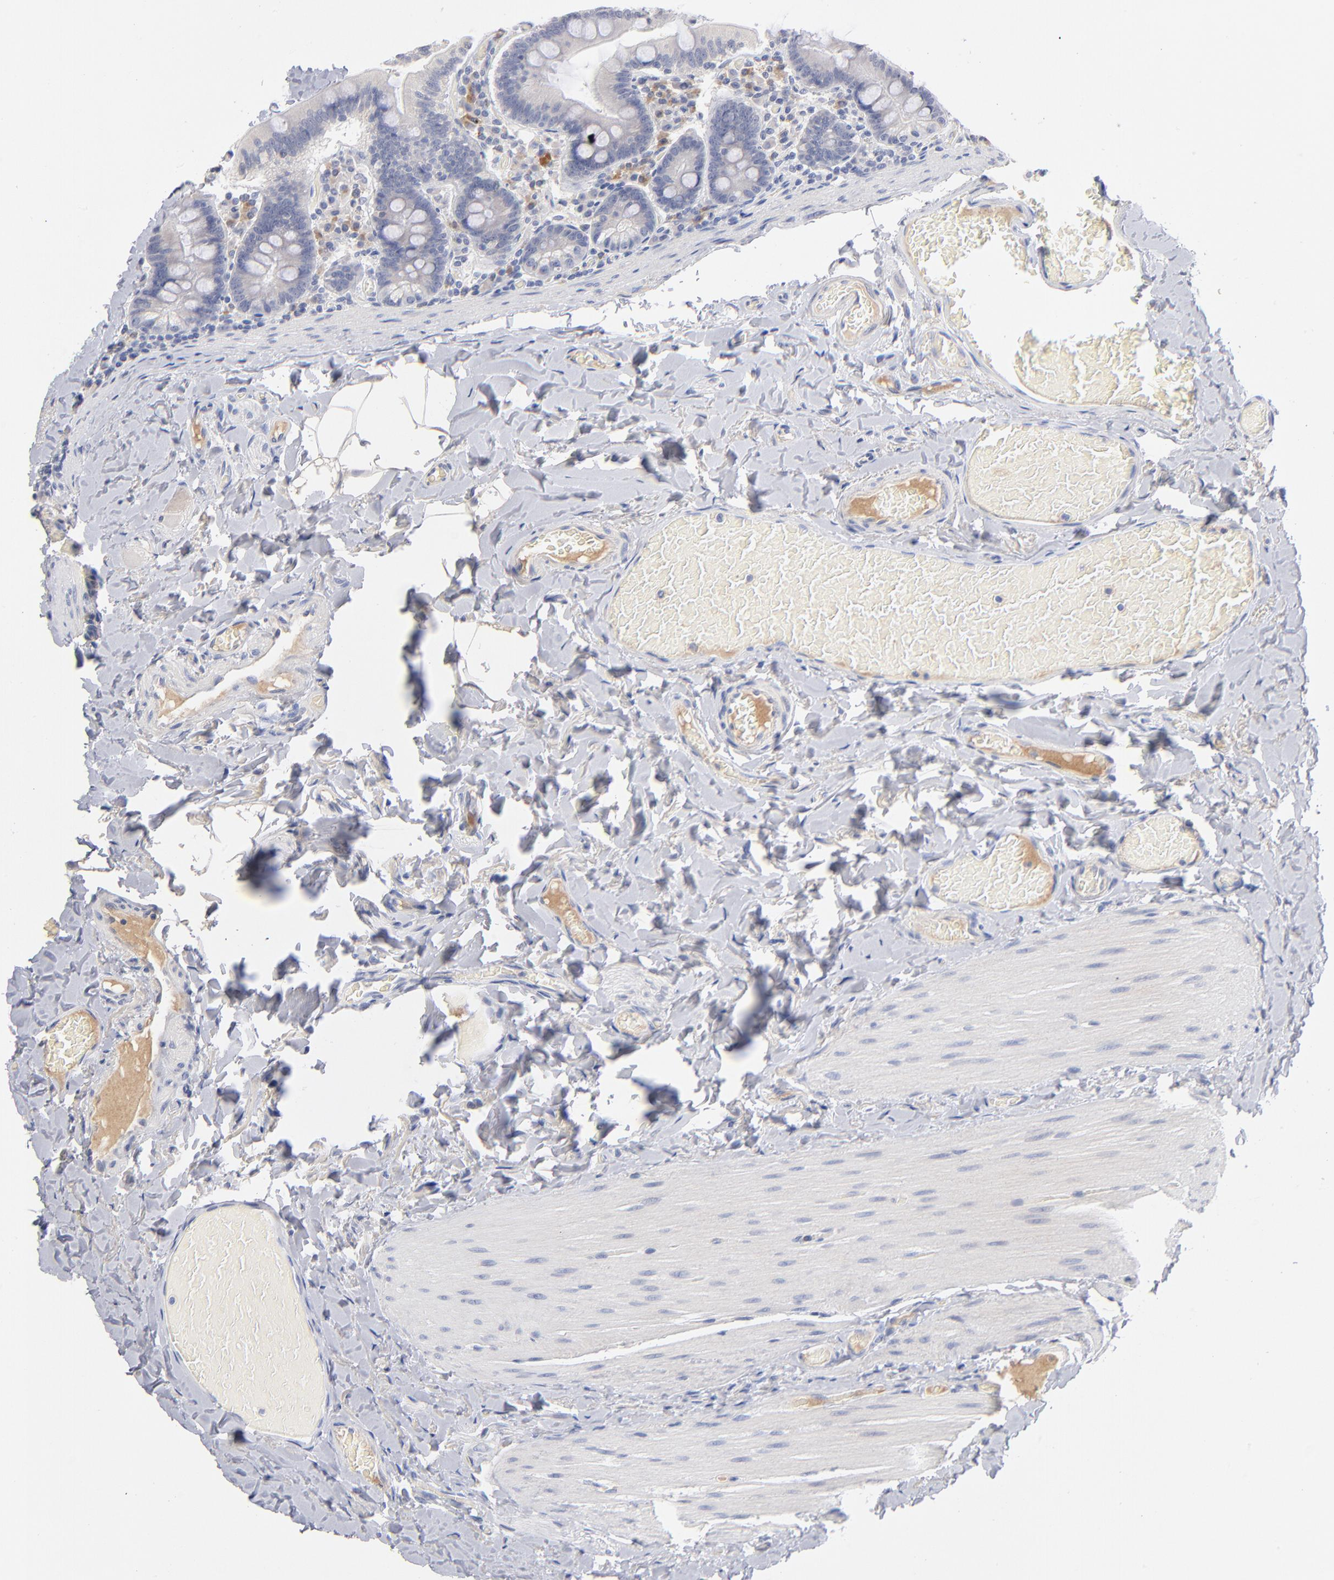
{"staining": {"intensity": "negative", "quantity": "none", "location": "none"}, "tissue": "duodenum", "cell_type": "Glandular cells", "image_type": "normal", "snomed": [{"axis": "morphology", "description": "Normal tissue, NOS"}, {"axis": "topography", "description": "Duodenum"}], "caption": "Glandular cells are negative for brown protein staining in unremarkable duodenum.", "gene": "F12", "patient": {"sex": "male", "age": 66}}